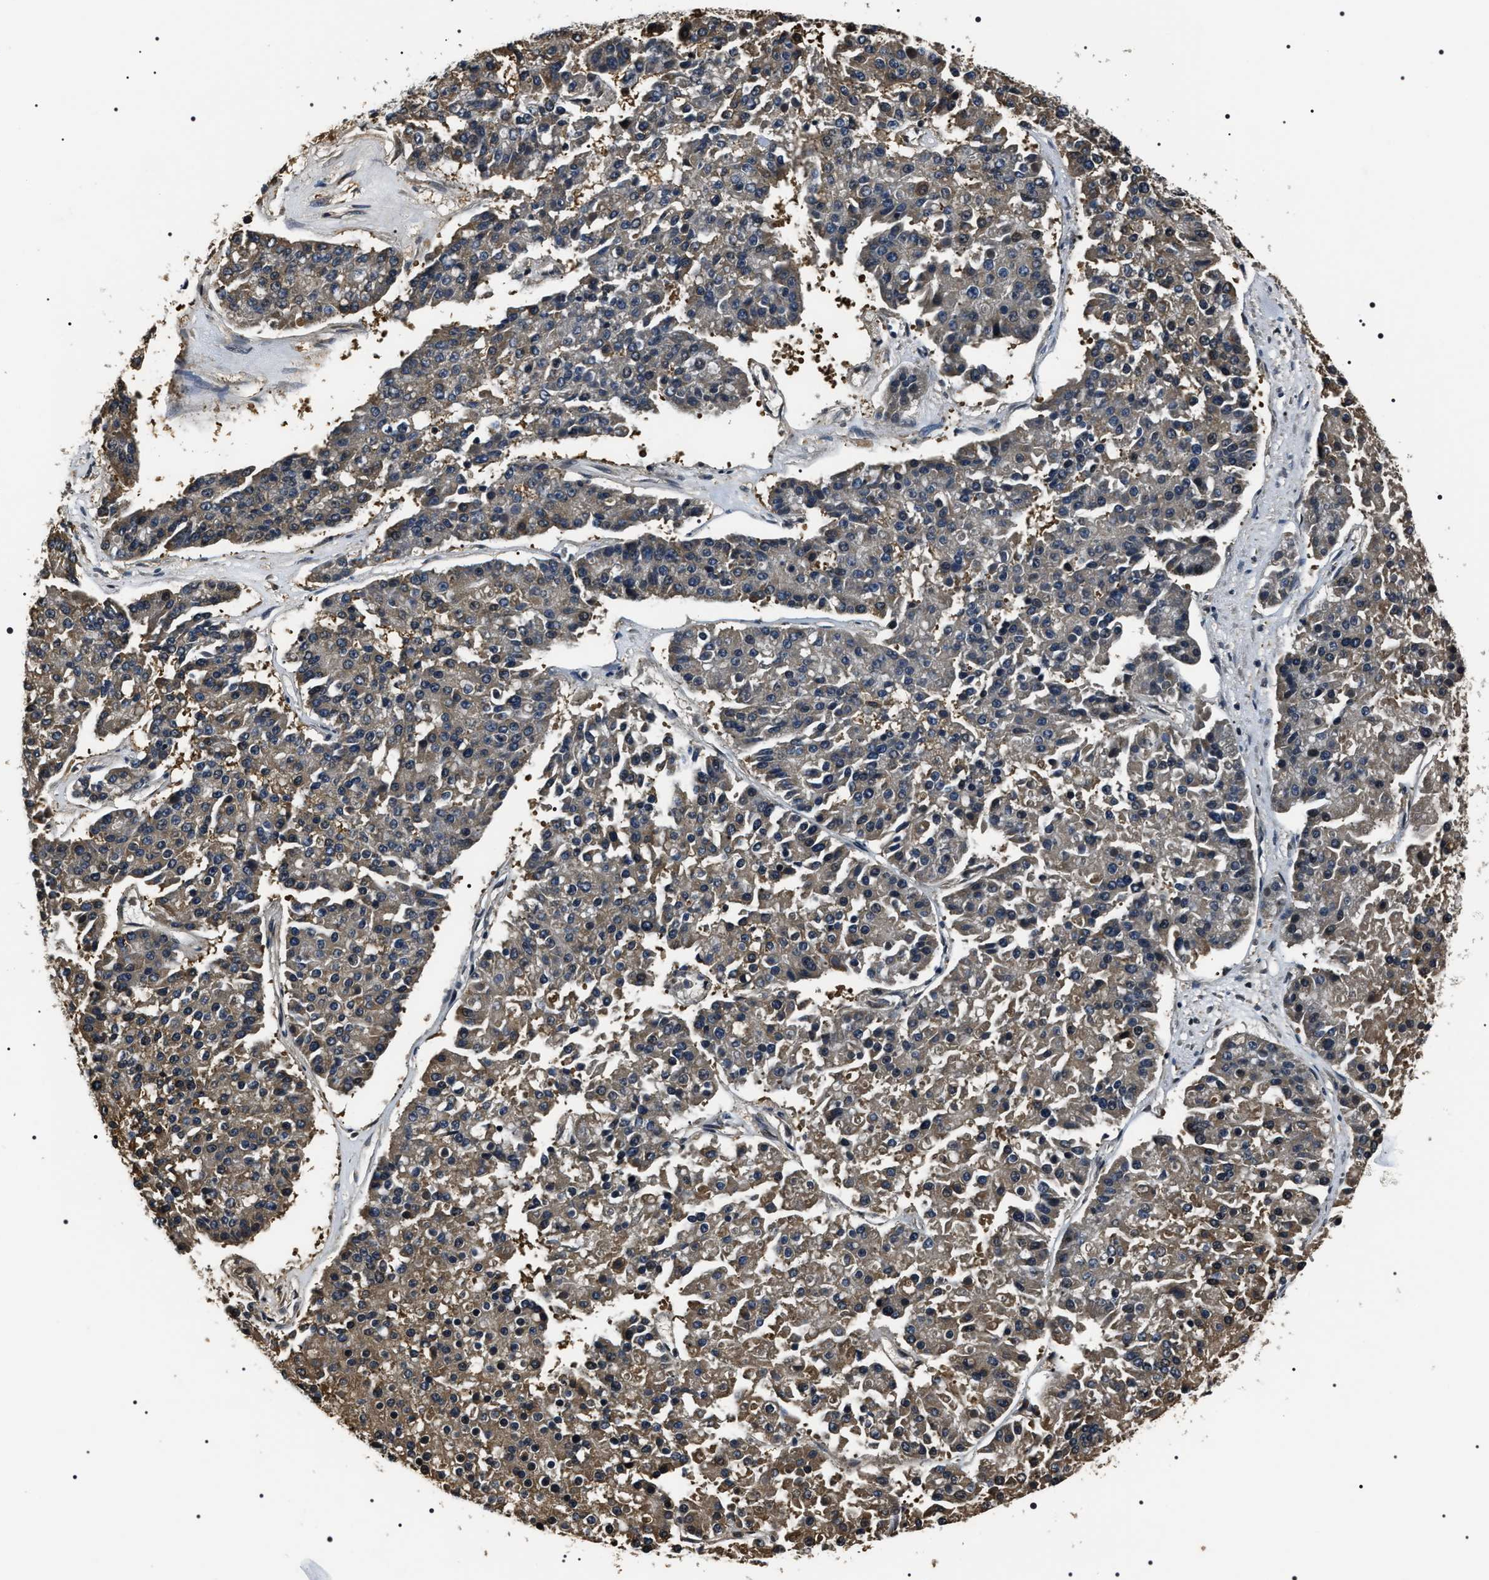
{"staining": {"intensity": "weak", "quantity": "25%-75%", "location": "cytoplasmic/membranous"}, "tissue": "pancreatic cancer", "cell_type": "Tumor cells", "image_type": "cancer", "snomed": [{"axis": "morphology", "description": "Adenocarcinoma, NOS"}, {"axis": "topography", "description": "Pancreas"}], "caption": "Brown immunohistochemical staining in human pancreatic cancer displays weak cytoplasmic/membranous expression in approximately 25%-75% of tumor cells.", "gene": "ARHGAP22", "patient": {"sex": "male", "age": 50}}